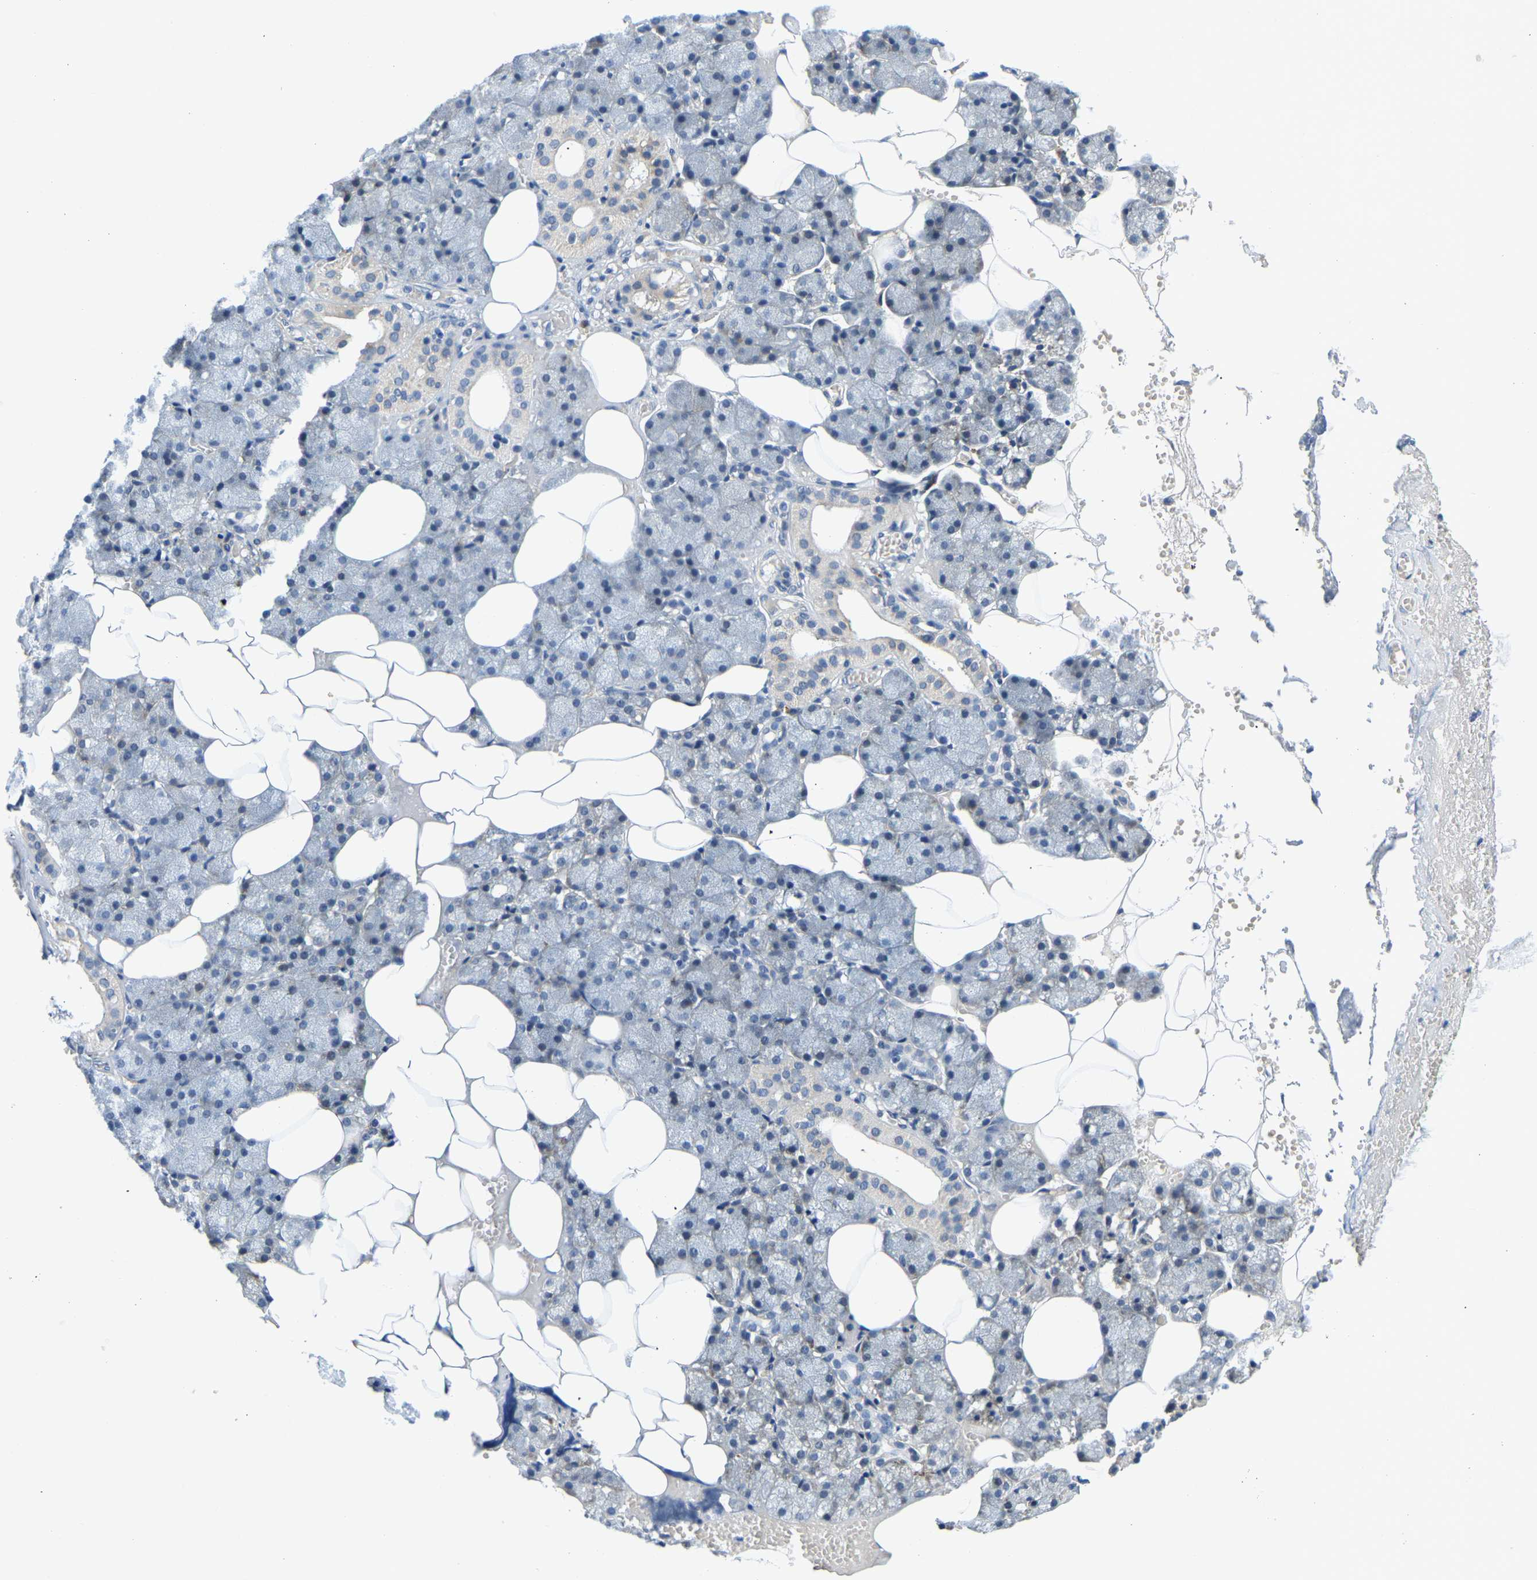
{"staining": {"intensity": "negative", "quantity": "none", "location": "none"}, "tissue": "salivary gland", "cell_type": "Glandular cells", "image_type": "normal", "snomed": [{"axis": "morphology", "description": "Normal tissue, NOS"}, {"axis": "topography", "description": "Salivary gland"}], "caption": "IHC histopathology image of benign salivary gland: salivary gland stained with DAB (3,3'-diaminobenzidine) demonstrates no significant protein positivity in glandular cells. The staining was performed using DAB (3,3'-diaminobenzidine) to visualize the protein expression in brown, while the nuclei were stained in blue with hematoxylin (Magnification: 20x).", "gene": "LIAS", "patient": {"sex": "male", "age": 62}}